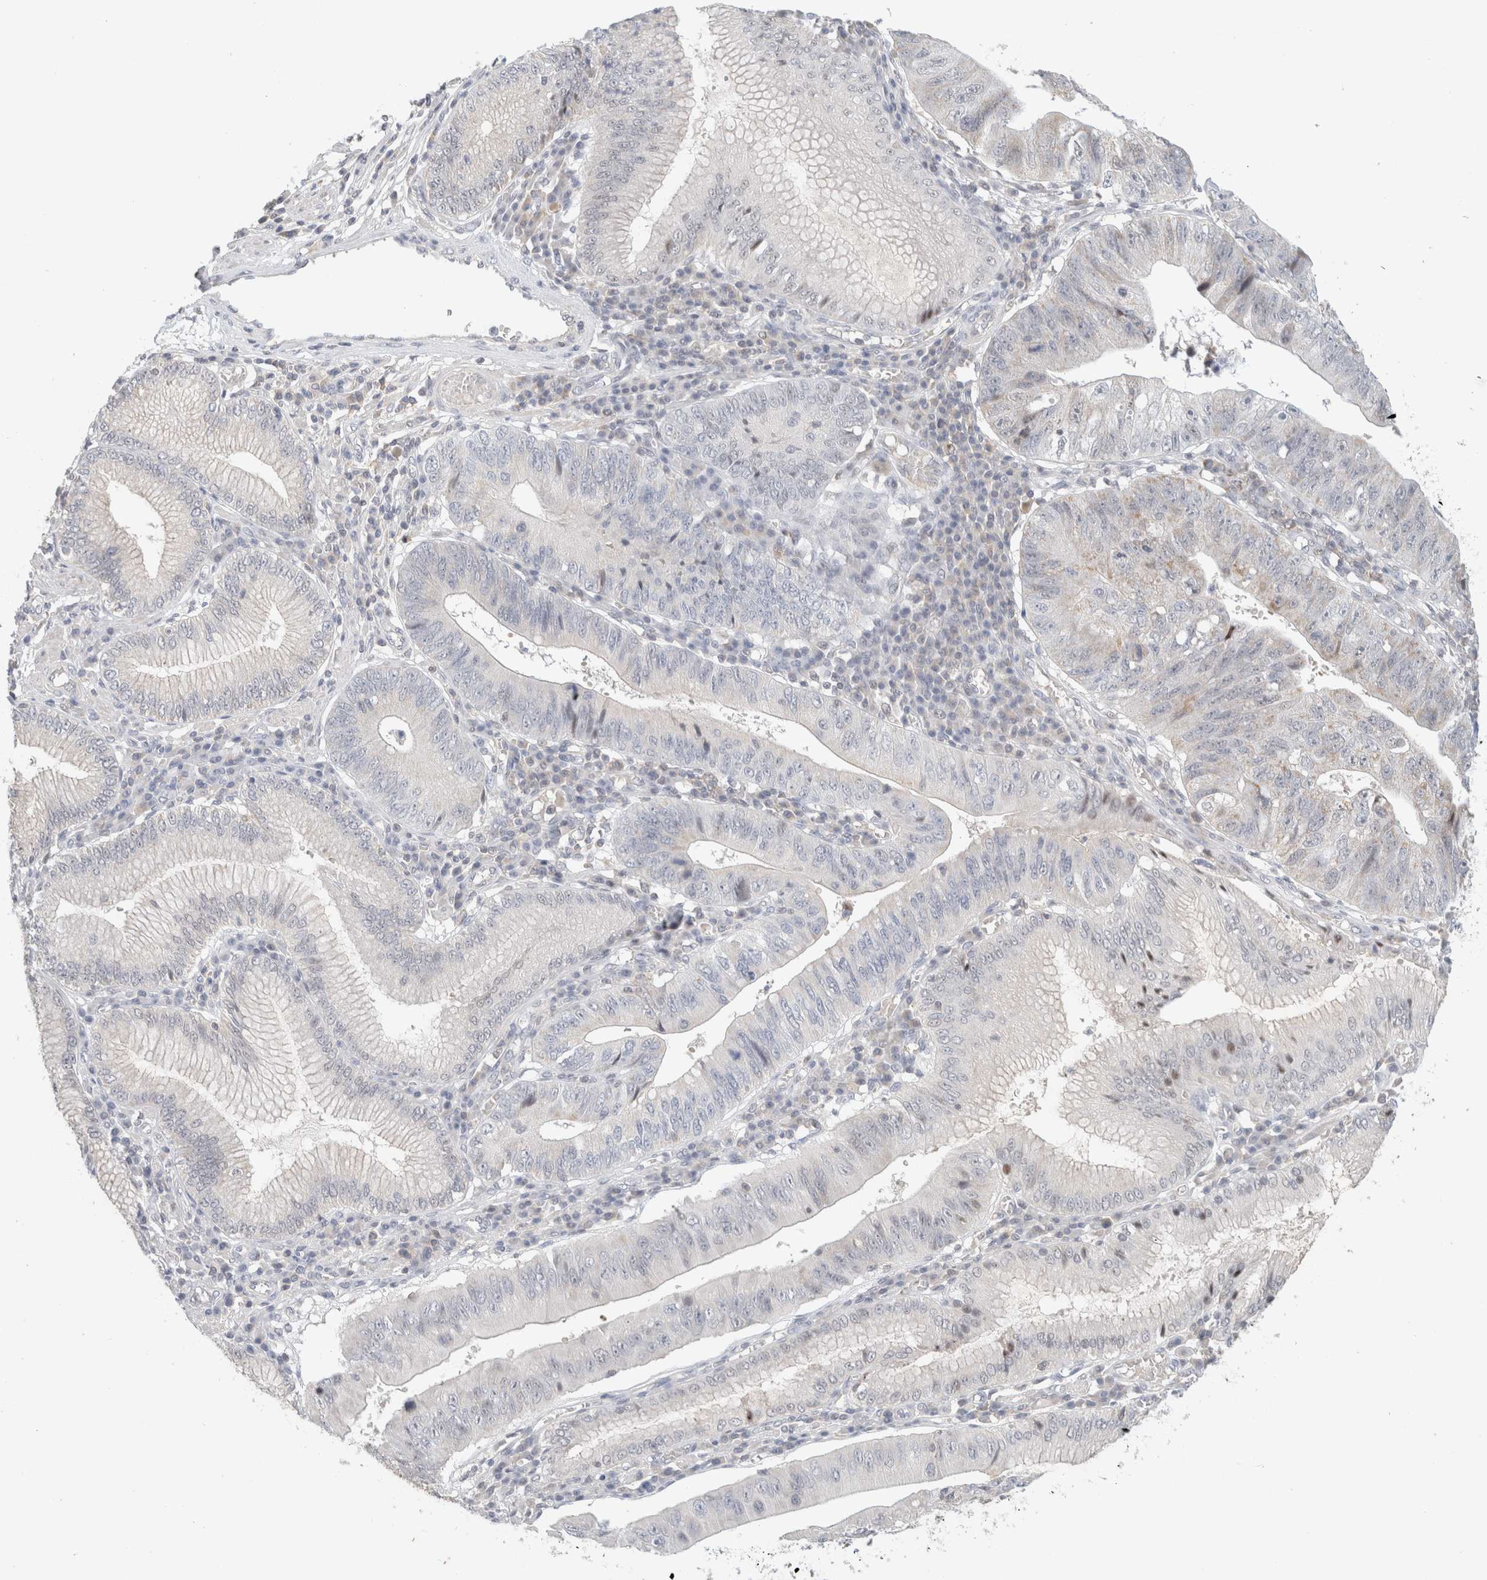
{"staining": {"intensity": "negative", "quantity": "none", "location": "none"}, "tissue": "stomach cancer", "cell_type": "Tumor cells", "image_type": "cancer", "snomed": [{"axis": "morphology", "description": "Adenocarcinoma, NOS"}, {"axis": "topography", "description": "Stomach"}], "caption": "Micrograph shows no protein positivity in tumor cells of stomach adenocarcinoma tissue.", "gene": "MRM3", "patient": {"sex": "male", "age": 59}}